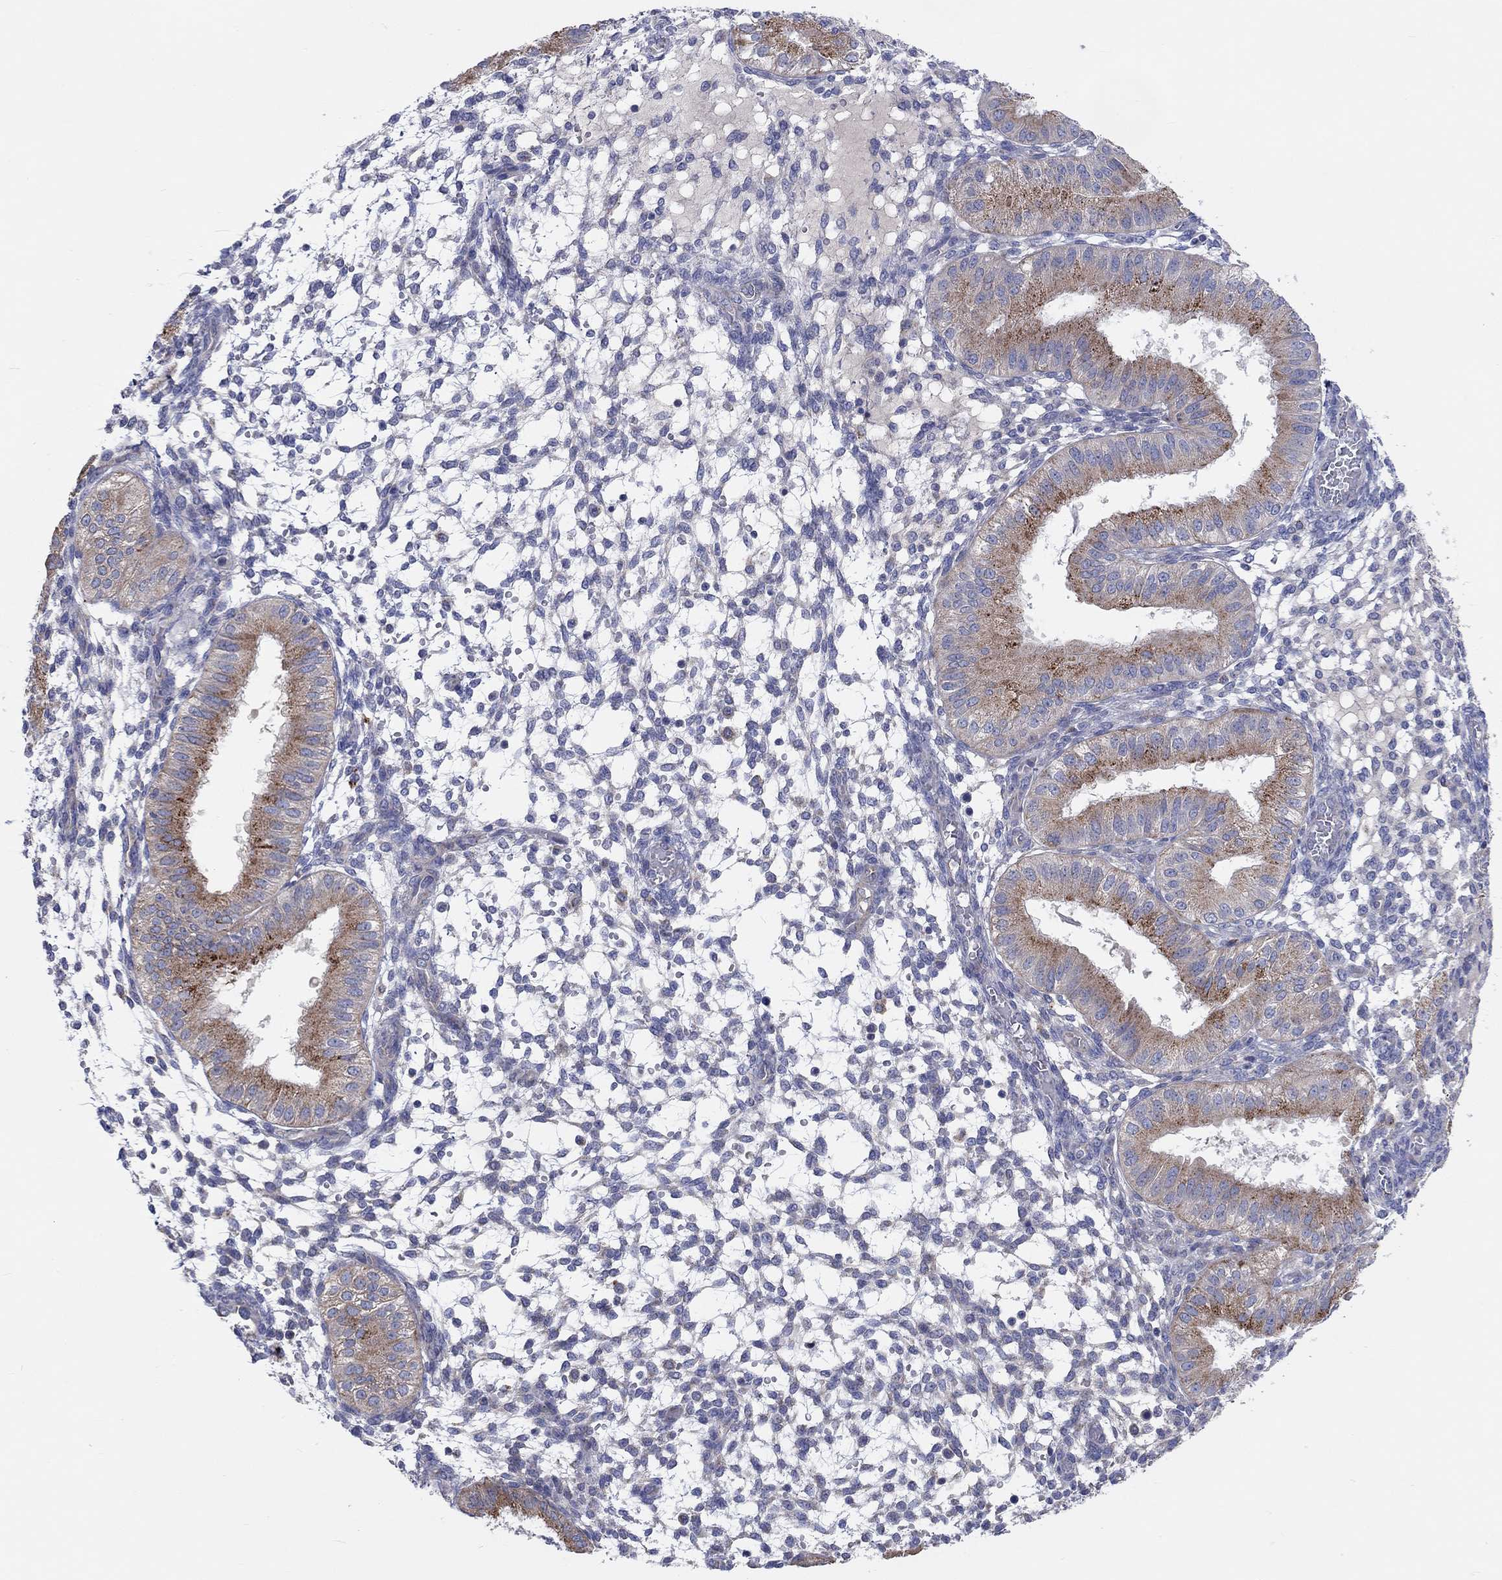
{"staining": {"intensity": "negative", "quantity": "none", "location": "none"}, "tissue": "endometrium", "cell_type": "Cells in endometrial stroma", "image_type": "normal", "snomed": [{"axis": "morphology", "description": "Normal tissue, NOS"}, {"axis": "topography", "description": "Endometrium"}], "caption": "The histopathology image demonstrates no staining of cells in endometrial stroma in normal endometrium.", "gene": "BCO2", "patient": {"sex": "female", "age": 43}}